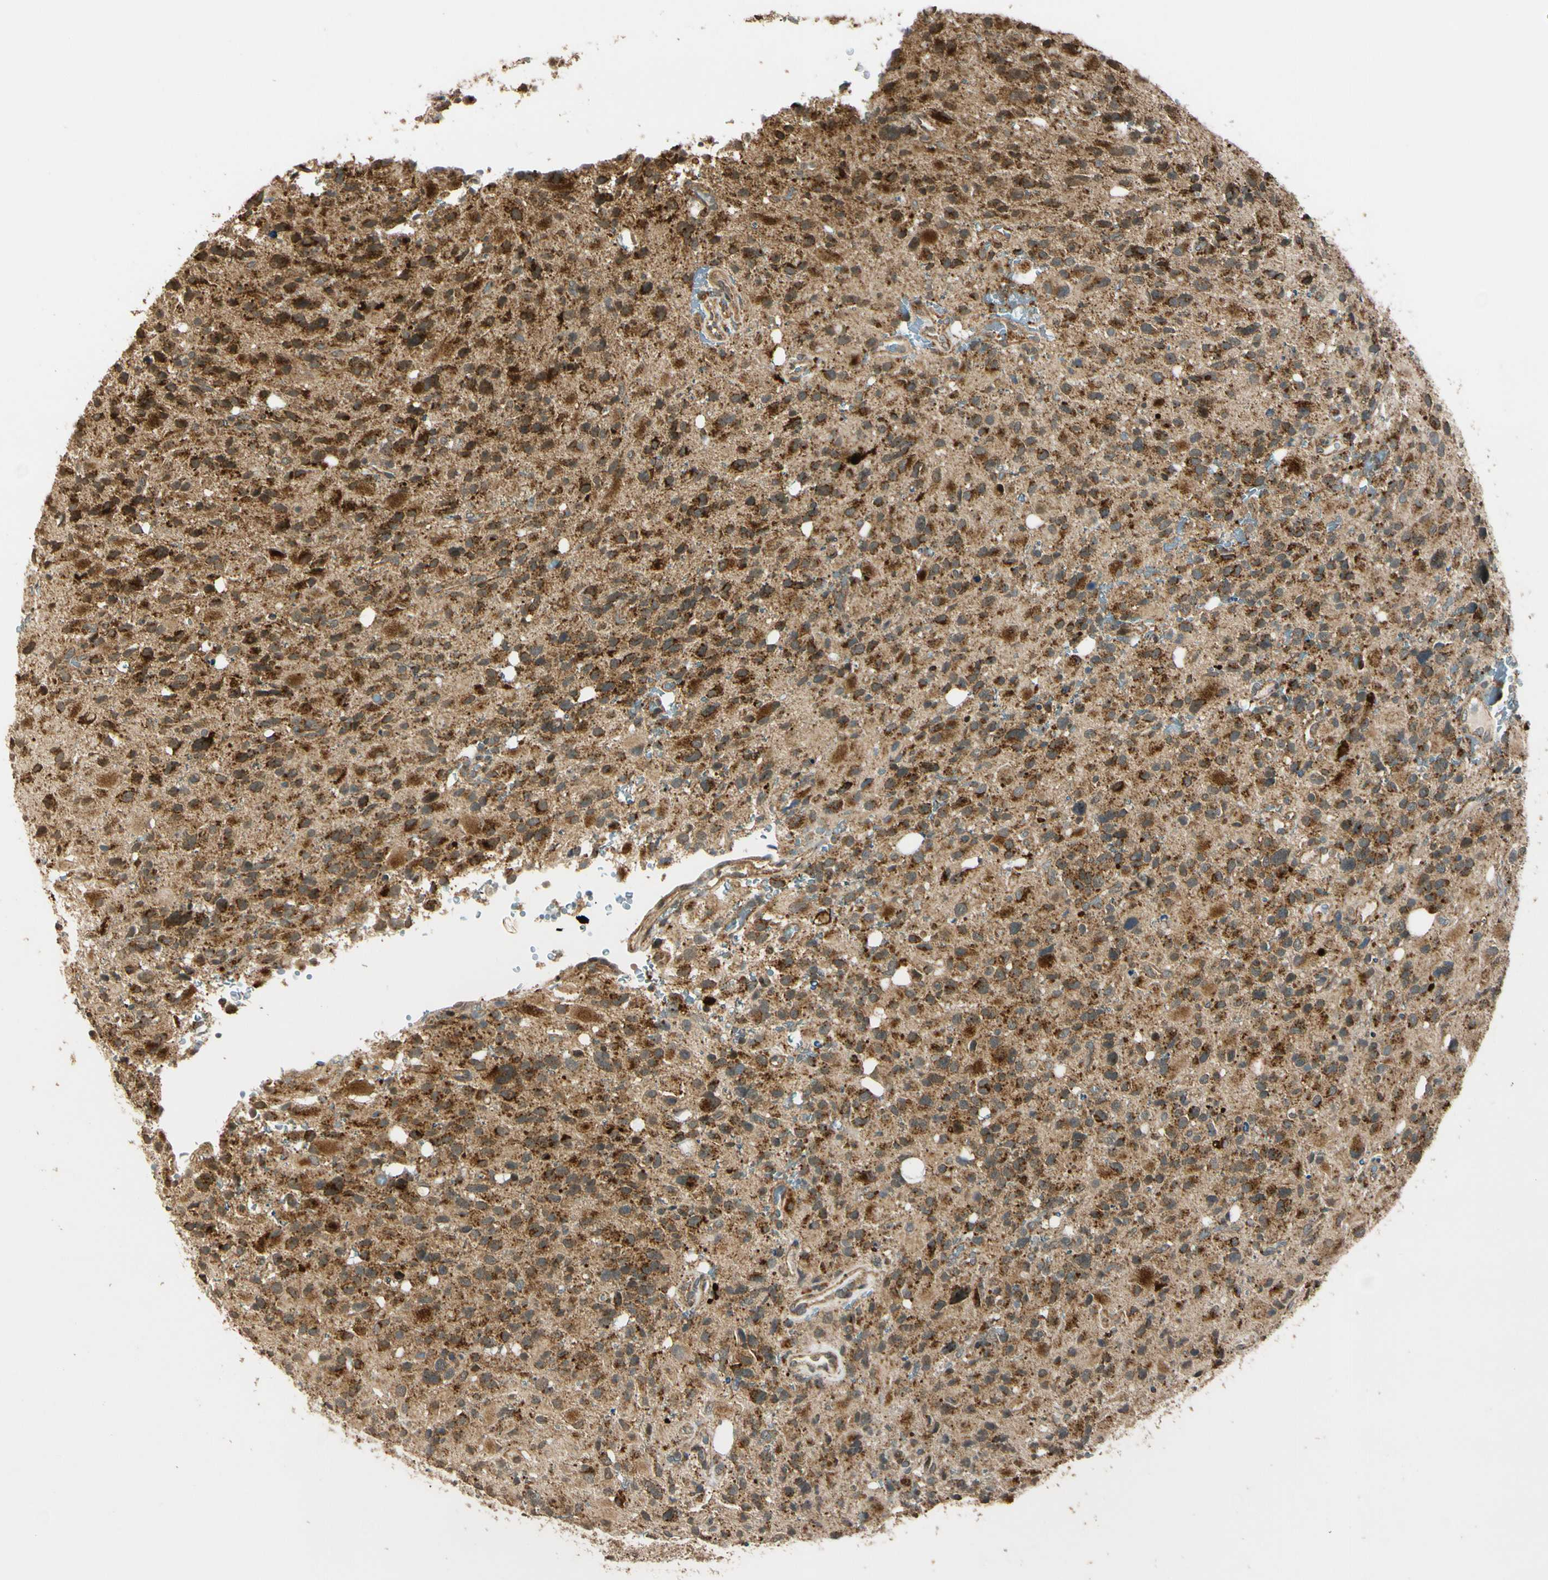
{"staining": {"intensity": "strong", "quantity": ">75%", "location": "cytoplasmic/membranous"}, "tissue": "glioma", "cell_type": "Tumor cells", "image_type": "cancer", "snomed": [{"axis": "morphology", "description": "Glioma, malignant, High grade"}, {"axis": "topography", "description": "Brain"}], "caption": "Glioma stained for a protein exhibits strong cytoplasmic/membranous positivity in tumor cells. (DAB (3,3'-diaminobenzidine) = brown stain, brightfield microscopy at high magnification).", "gene": "LAMTOR1", "patient": {"sex": "male", "age": 48}}